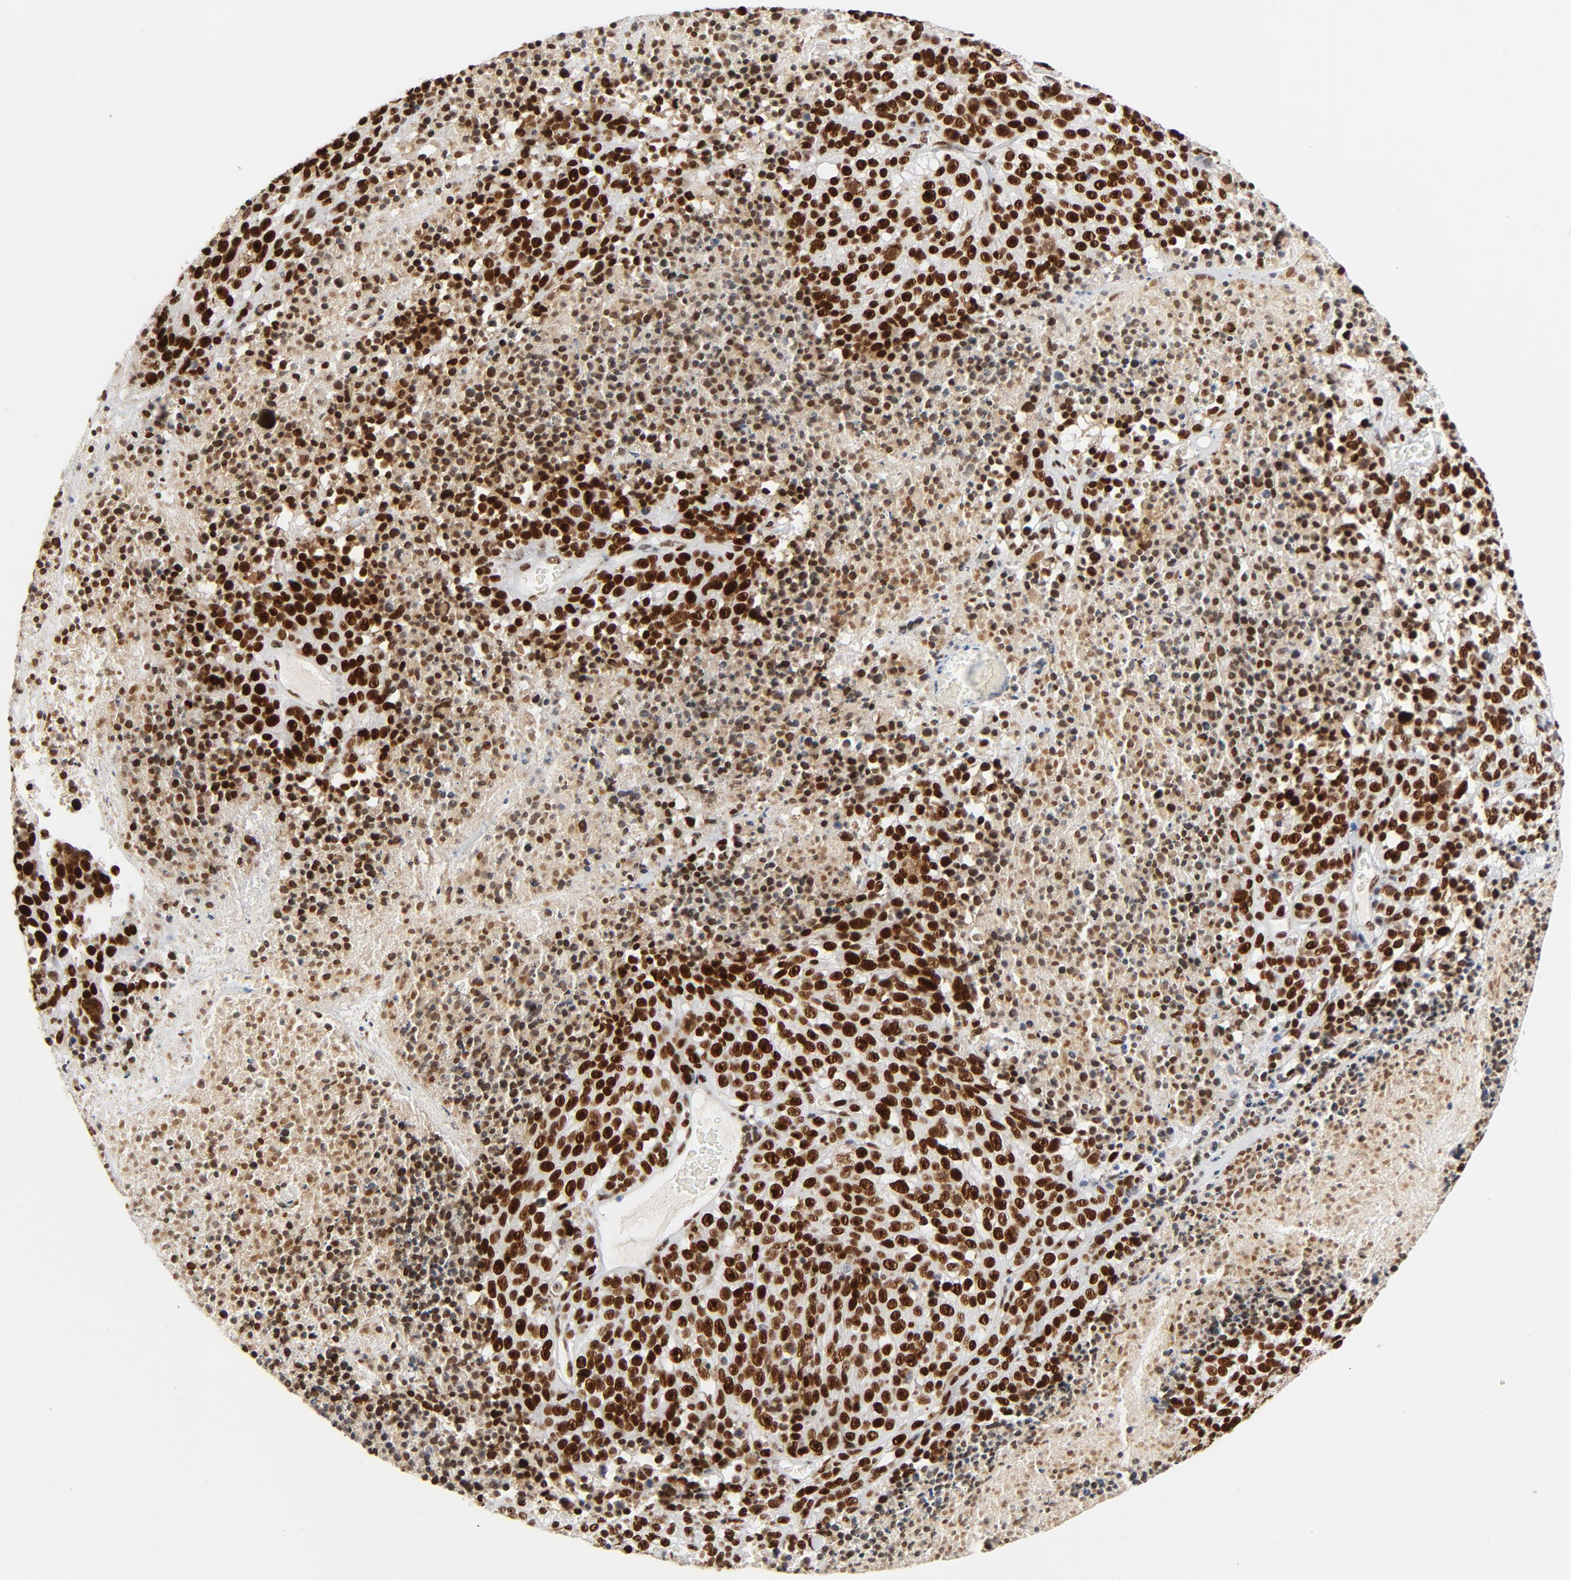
{"staining": {"intensity": "strong", "quantity": ">75%", "location": "nuclear"}, "tissue": "melanoma", "cell_type": "Tumor cells", "image_type": "cancer", "snomed": [{"axis": "morphology", "description": "Malignant melanoma, Metastatic site"}, {"axis": "topography", "description": "Cerebral cortex"}], "caption": "A high amount of strong nuclear positivity is identified in approximately >75% of tumor cells in malignant melanoma (metastatic site) tissue.", "gene": "GTF2H1", "patient": {"sex": "female", "age": 52}}